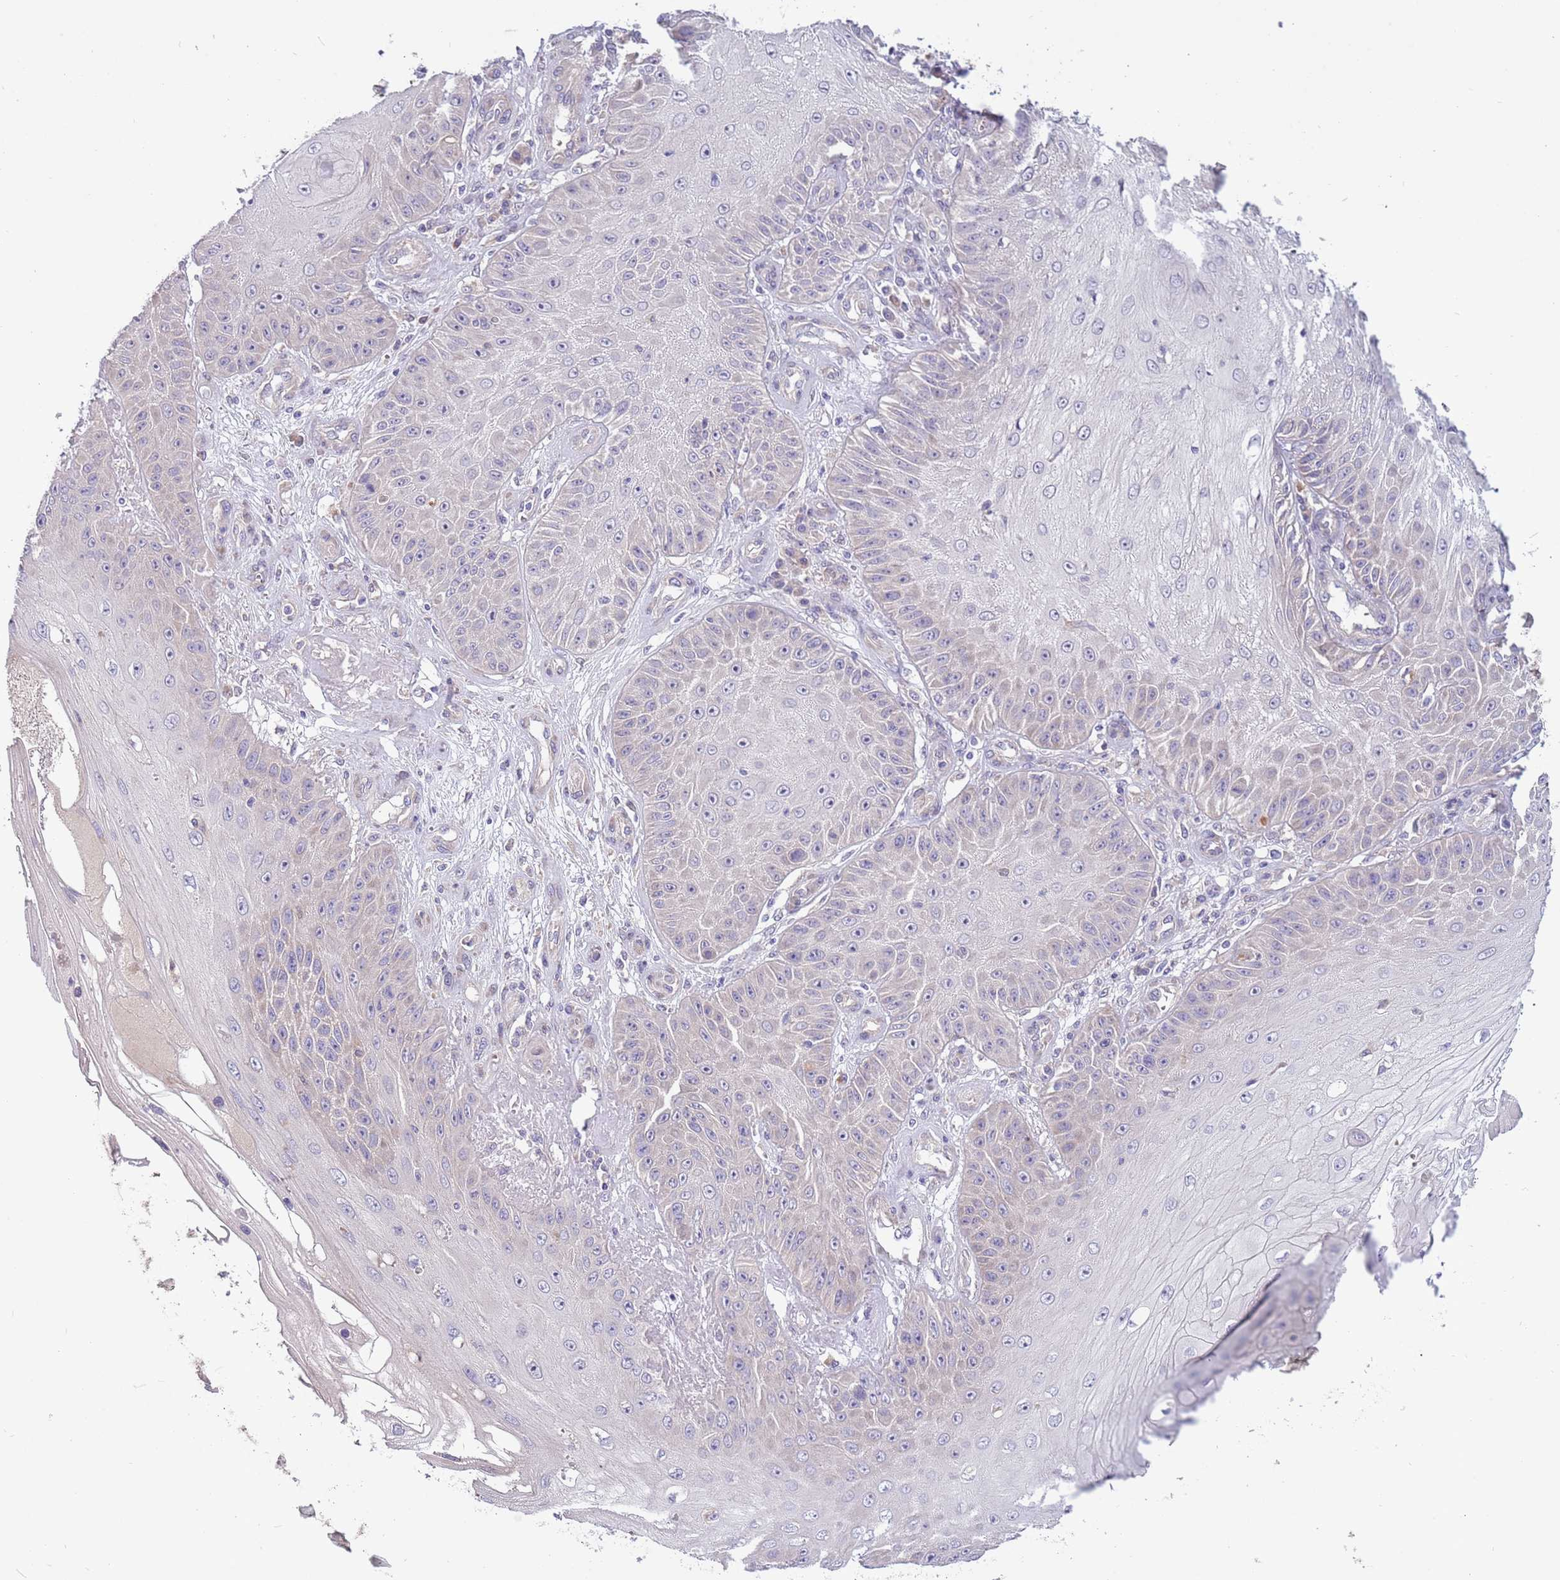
{"staining": {"intensity": "negative", "quantity": "none", "location": "none"}, "tissue": "skin cancer", "cell_type": "Tumor cells", "image_type": "cancer", "snomed": [{"axis": "morphology", "description": "Squamous cell carcinoma, NOS"}, {"axis": "topography", "description": "Skin"}], "caption": "Immunohistochemistry (IHC) of human skin cancer (squamous cell carcinoma) demonstrates no staining in tumor cells.", "gene": "CABYR", "patient": {"sex": "male", "age": 70}}